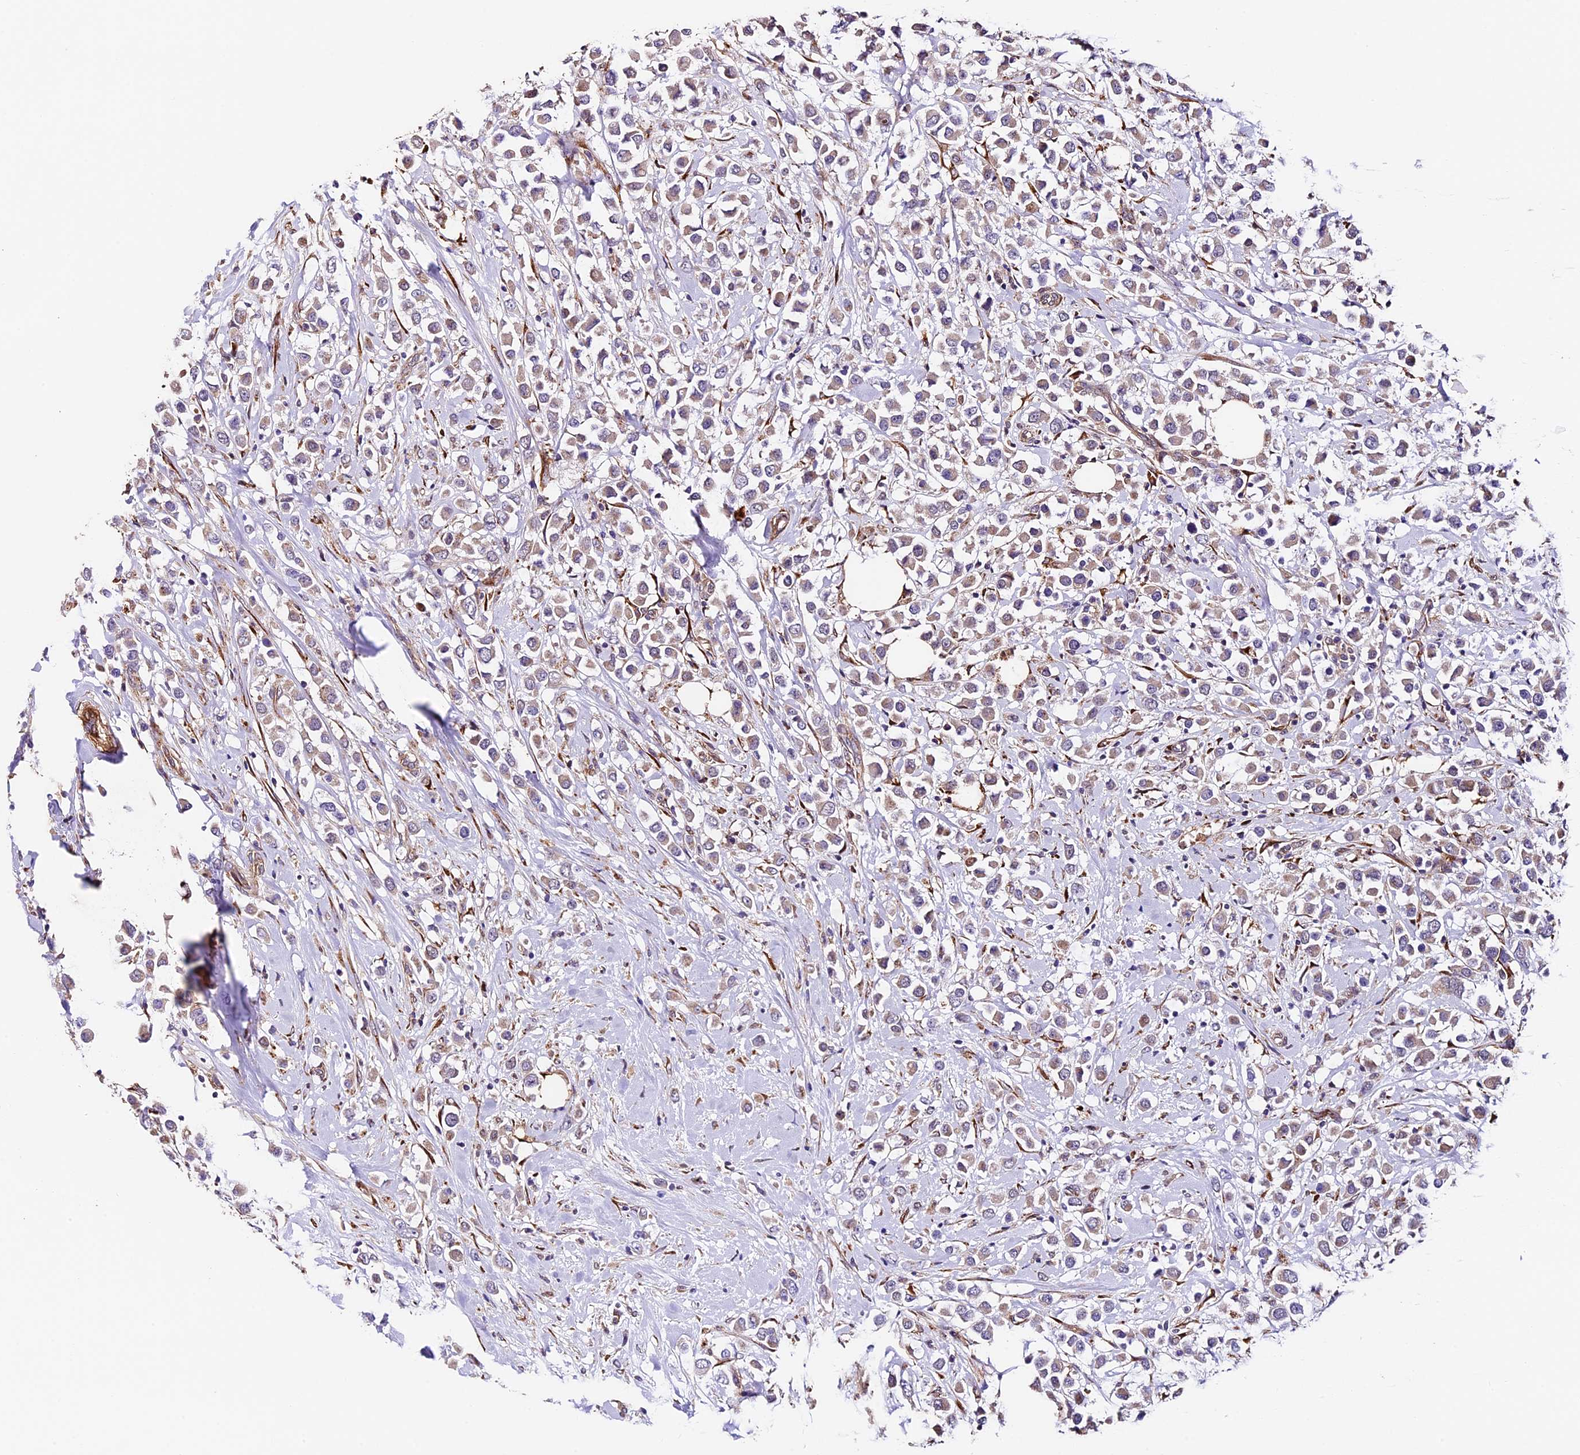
{"staining": {"intensity": "weak", "quantity": "25%-75%", "location": "cytoplasmic/membranous"}, "tissue": "breast cancer", "cell_type": "Tumor cells", "image_type": "cancer", "snomed": [{"axis": "morphology", "description": "Duct carcinoma"}, {"axis": "topography", "description": "Breast"}], "caption": "Breast cancer (intraductal carcinoma) stained for a protein (brown) exhibits weak cytoplasmic/membranous positive positivity in about 25%-75% of tumor cells.", "gene": "LSM7", "patient": {"sex": "female", "age": 61}}